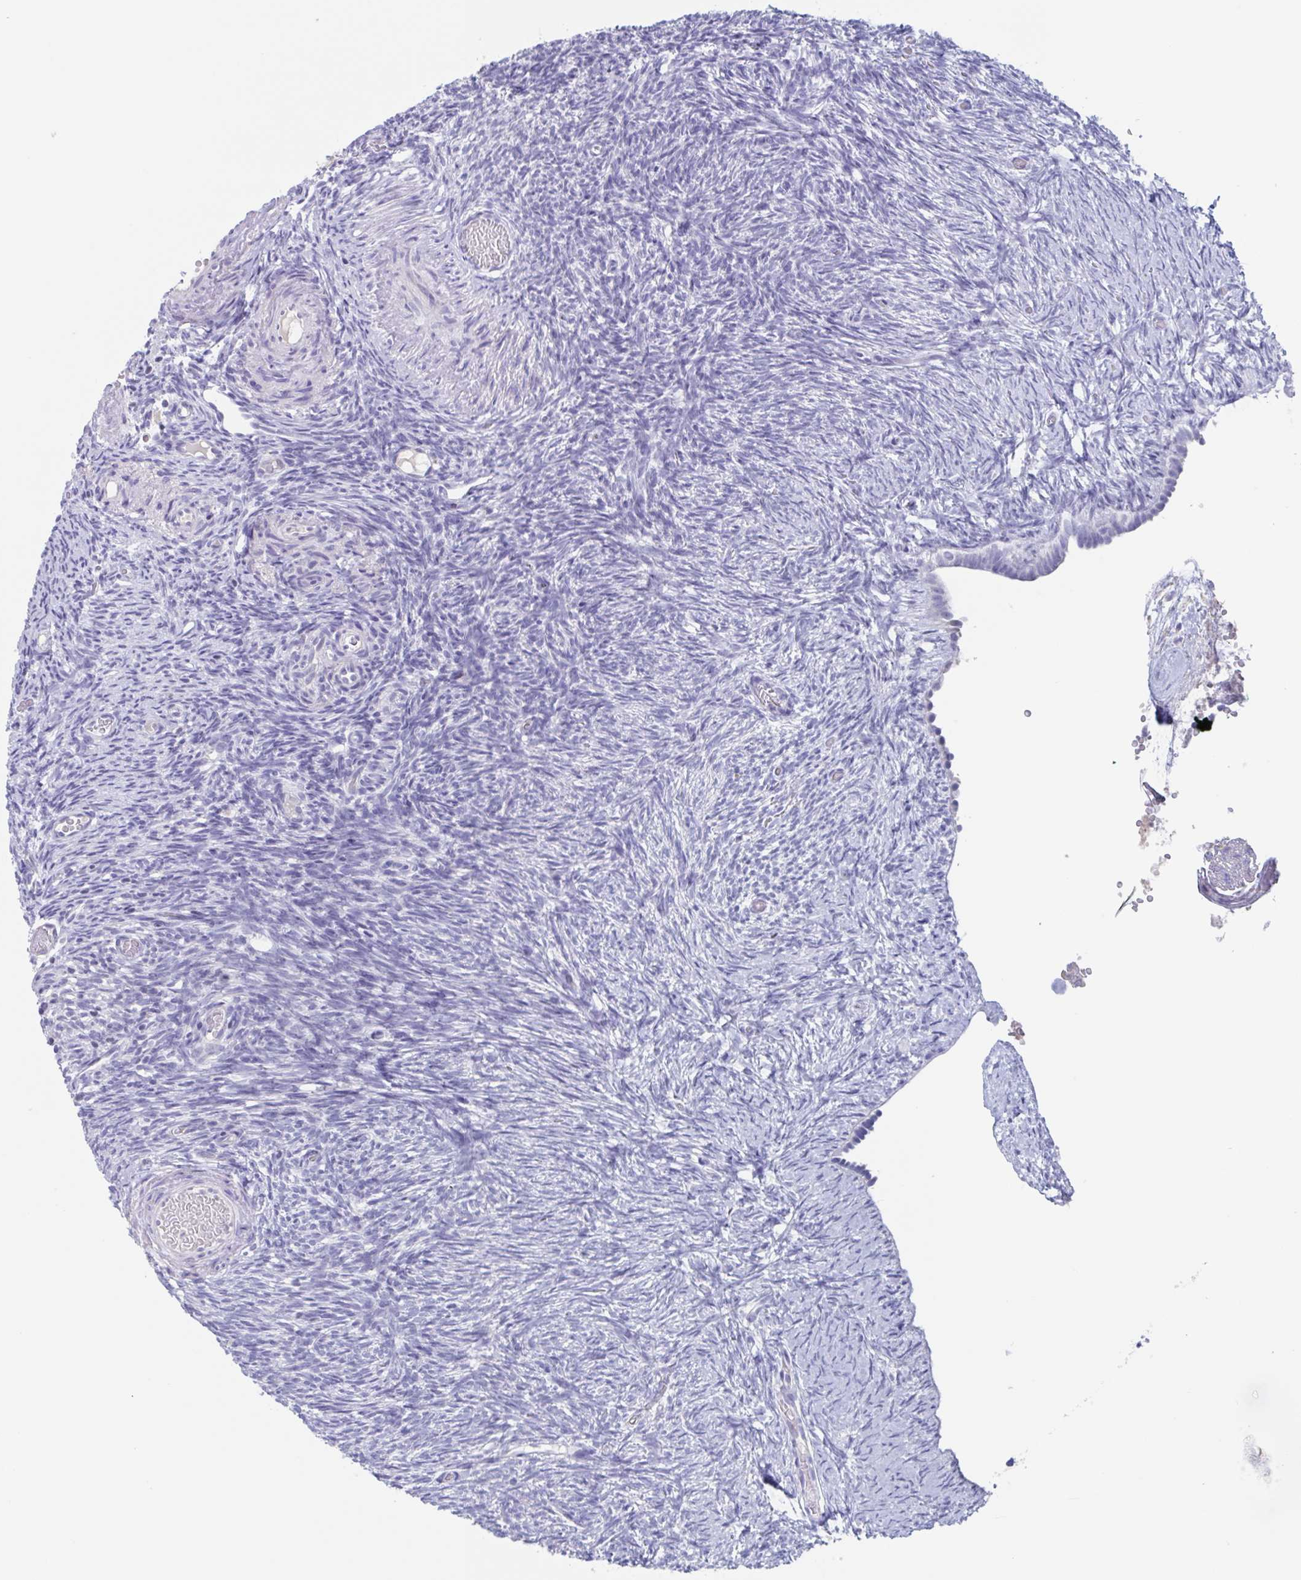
{"staining": {"intensity": "negative", "quantity": "none", "location": "none"}, "tissue": "ovary", "cell_type": "Ovarian stroma cells", "image_type": "normal", "snomed": [{"axis": "morphology", "description": "Normal tissue, NOS"}, {"axis": "topography", "description": "Ovary"}], "caption": "High magnification brightfield microscopy of benign ovary stained with DAB (3,3'-diaminobenzidine) (brown) and counterstained with hematoxylin (blue): ovarian stroma cells show no significant positivity.", "gene": "NOXRED1", "patient": {"sex": "female", "age": 39}}